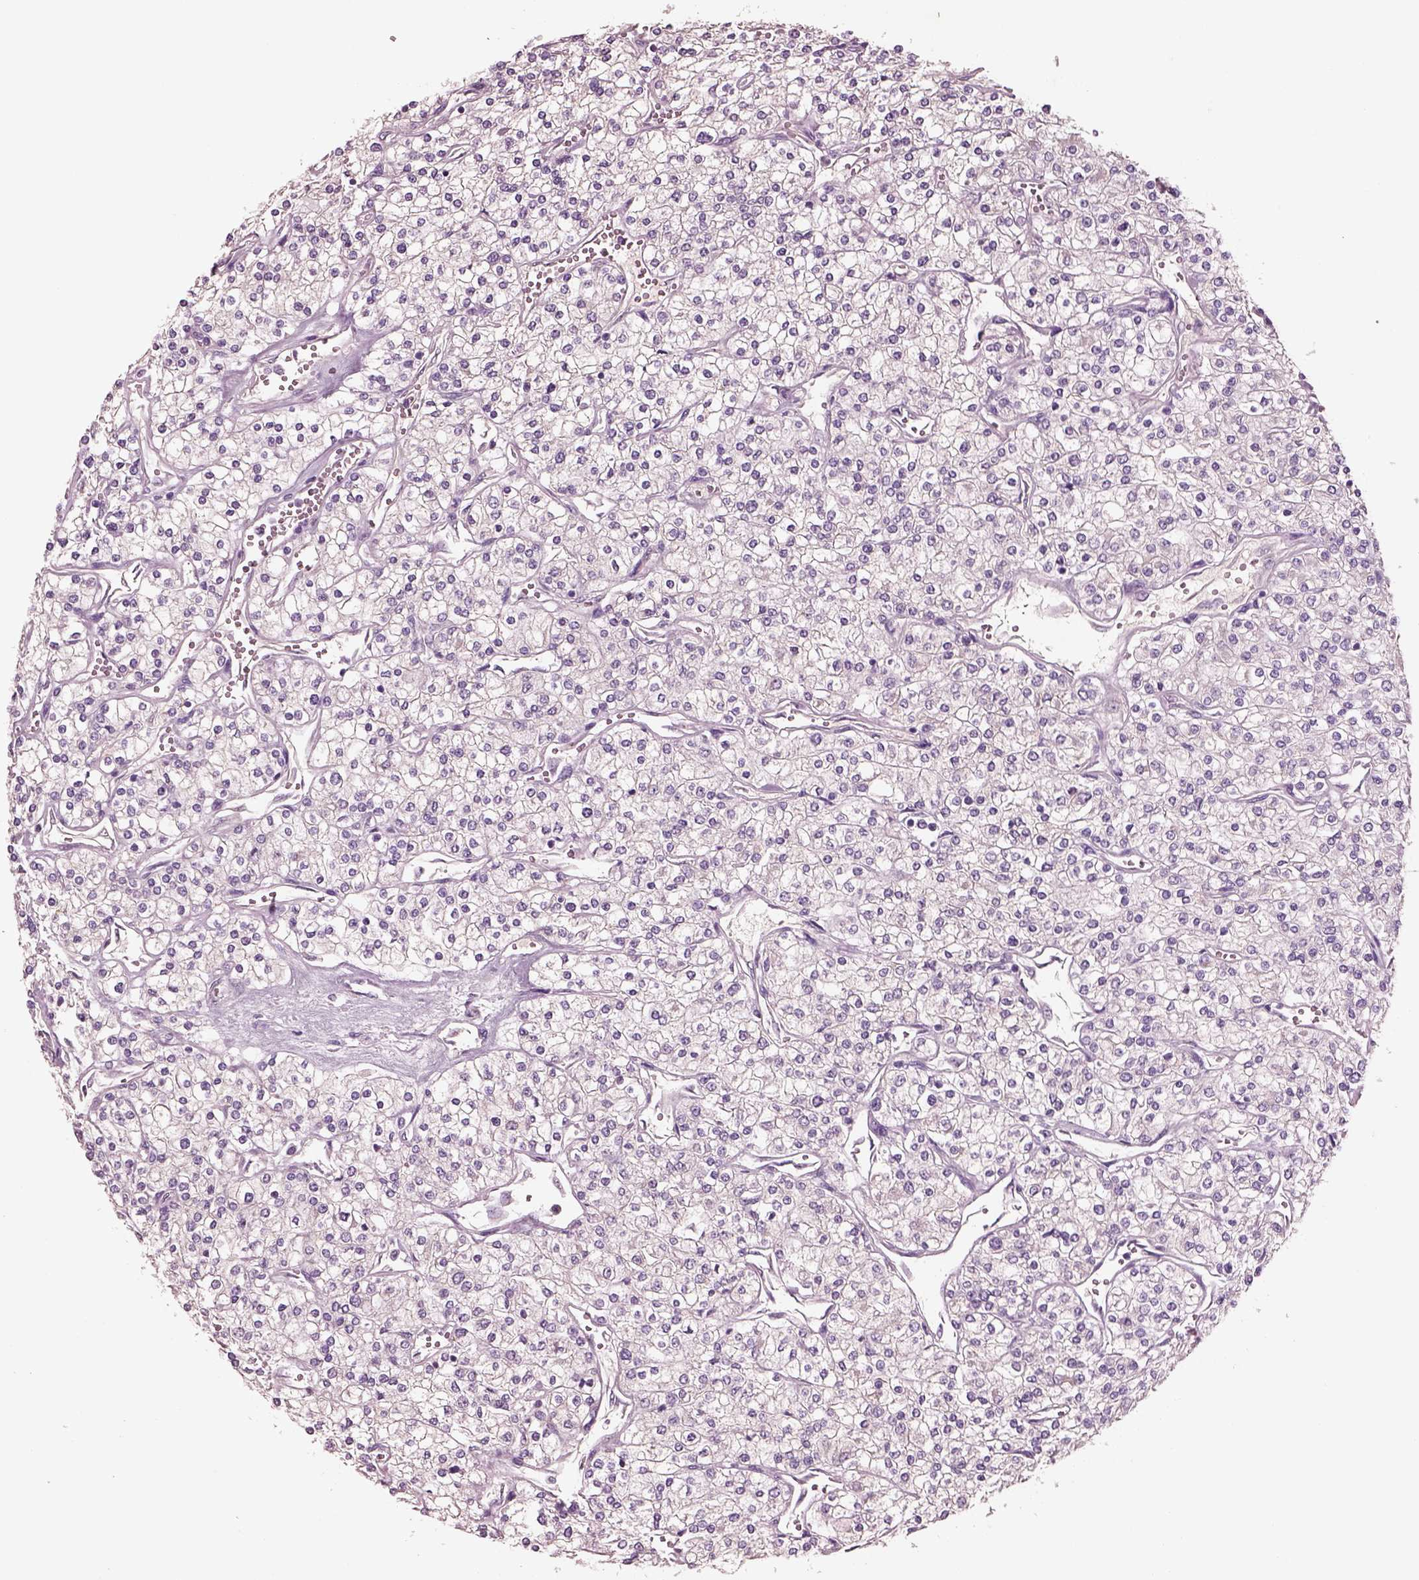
{"staining": {"intensity": "negative", "quantity": "none", "location": "none"}, "tissue": "renal cancer", "cell_type": "Tumor cells", "image_type": "cancer", "snomed": [{"axis": "morphology", "description": "Adenocarcinoma, NOS"}, {"axis": "topography", "description": "Kidney"}], "caption": "High magnification brightfield microscopy of adenocarcinoma (renal) stained with DAB (brown) and counterstained with hematoxylin (blue): tumor cells show no significant positivity.", "gene": "IGLL1", "patient": {"sex": "male", "age": 80}}